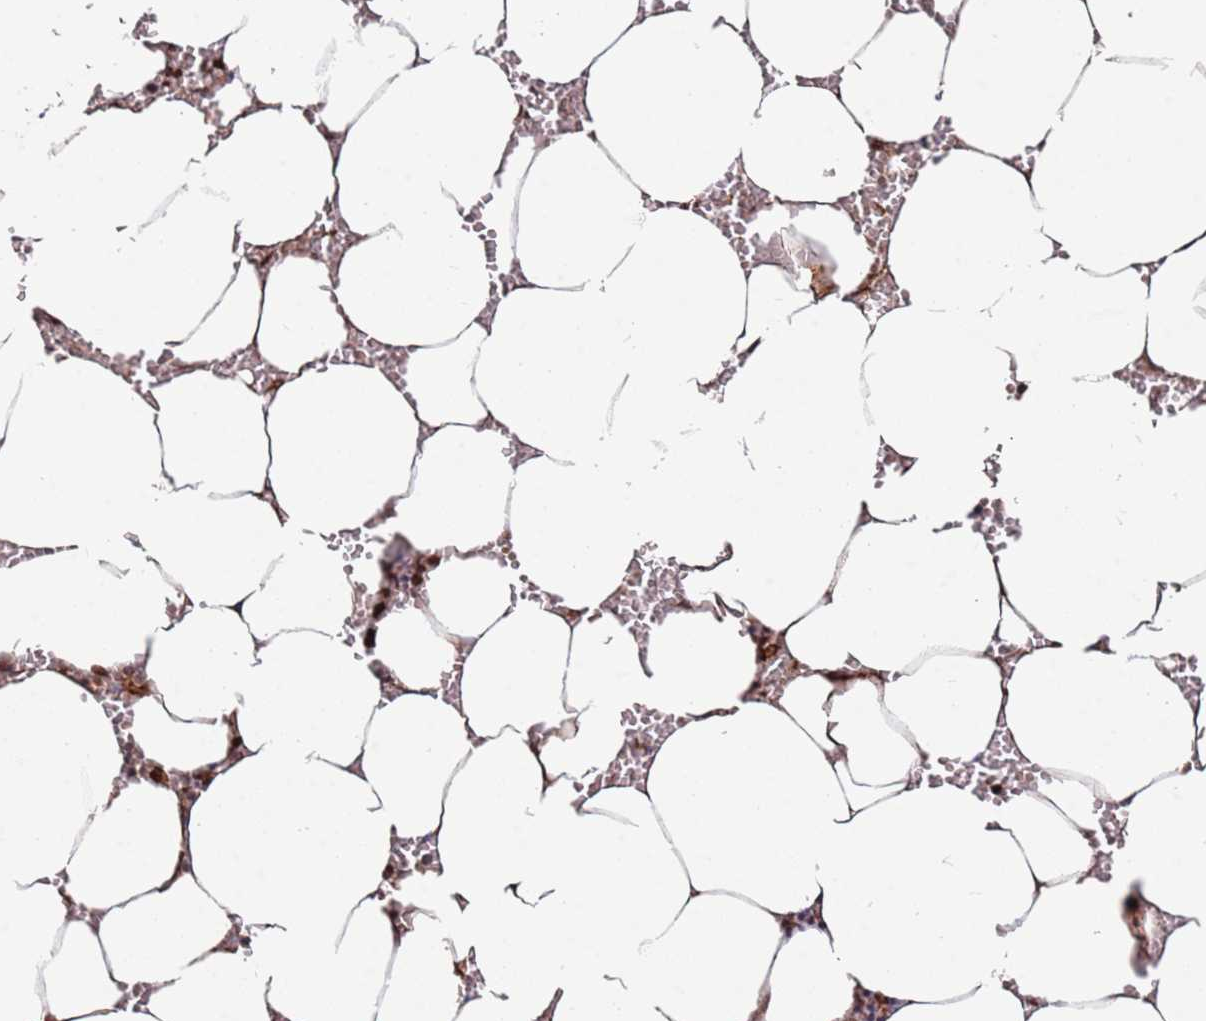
{"staining": {"intensity": "strong", "quantity": "<25%", "location": "cytoplasmic/membranous,nuclear"}, "tissue": "bone marrow", "cell_type": "Hematopoietic cells", "image_type": "normal", "snomed": [{"axis": "morphology", "description": "Normal tissue, NOS"}, {"axis": "topography", "description": "Bone marrow"}], "caption": "Immunohistochemical staining of normal bone marrow displays <25% levels of strong cytoplasmic/membranous,nuclear protein positivity in approximately <25% of hematopoietic cells.", "gene": "RHBDL1", "patient": {"sex": "male", "age": 70}}